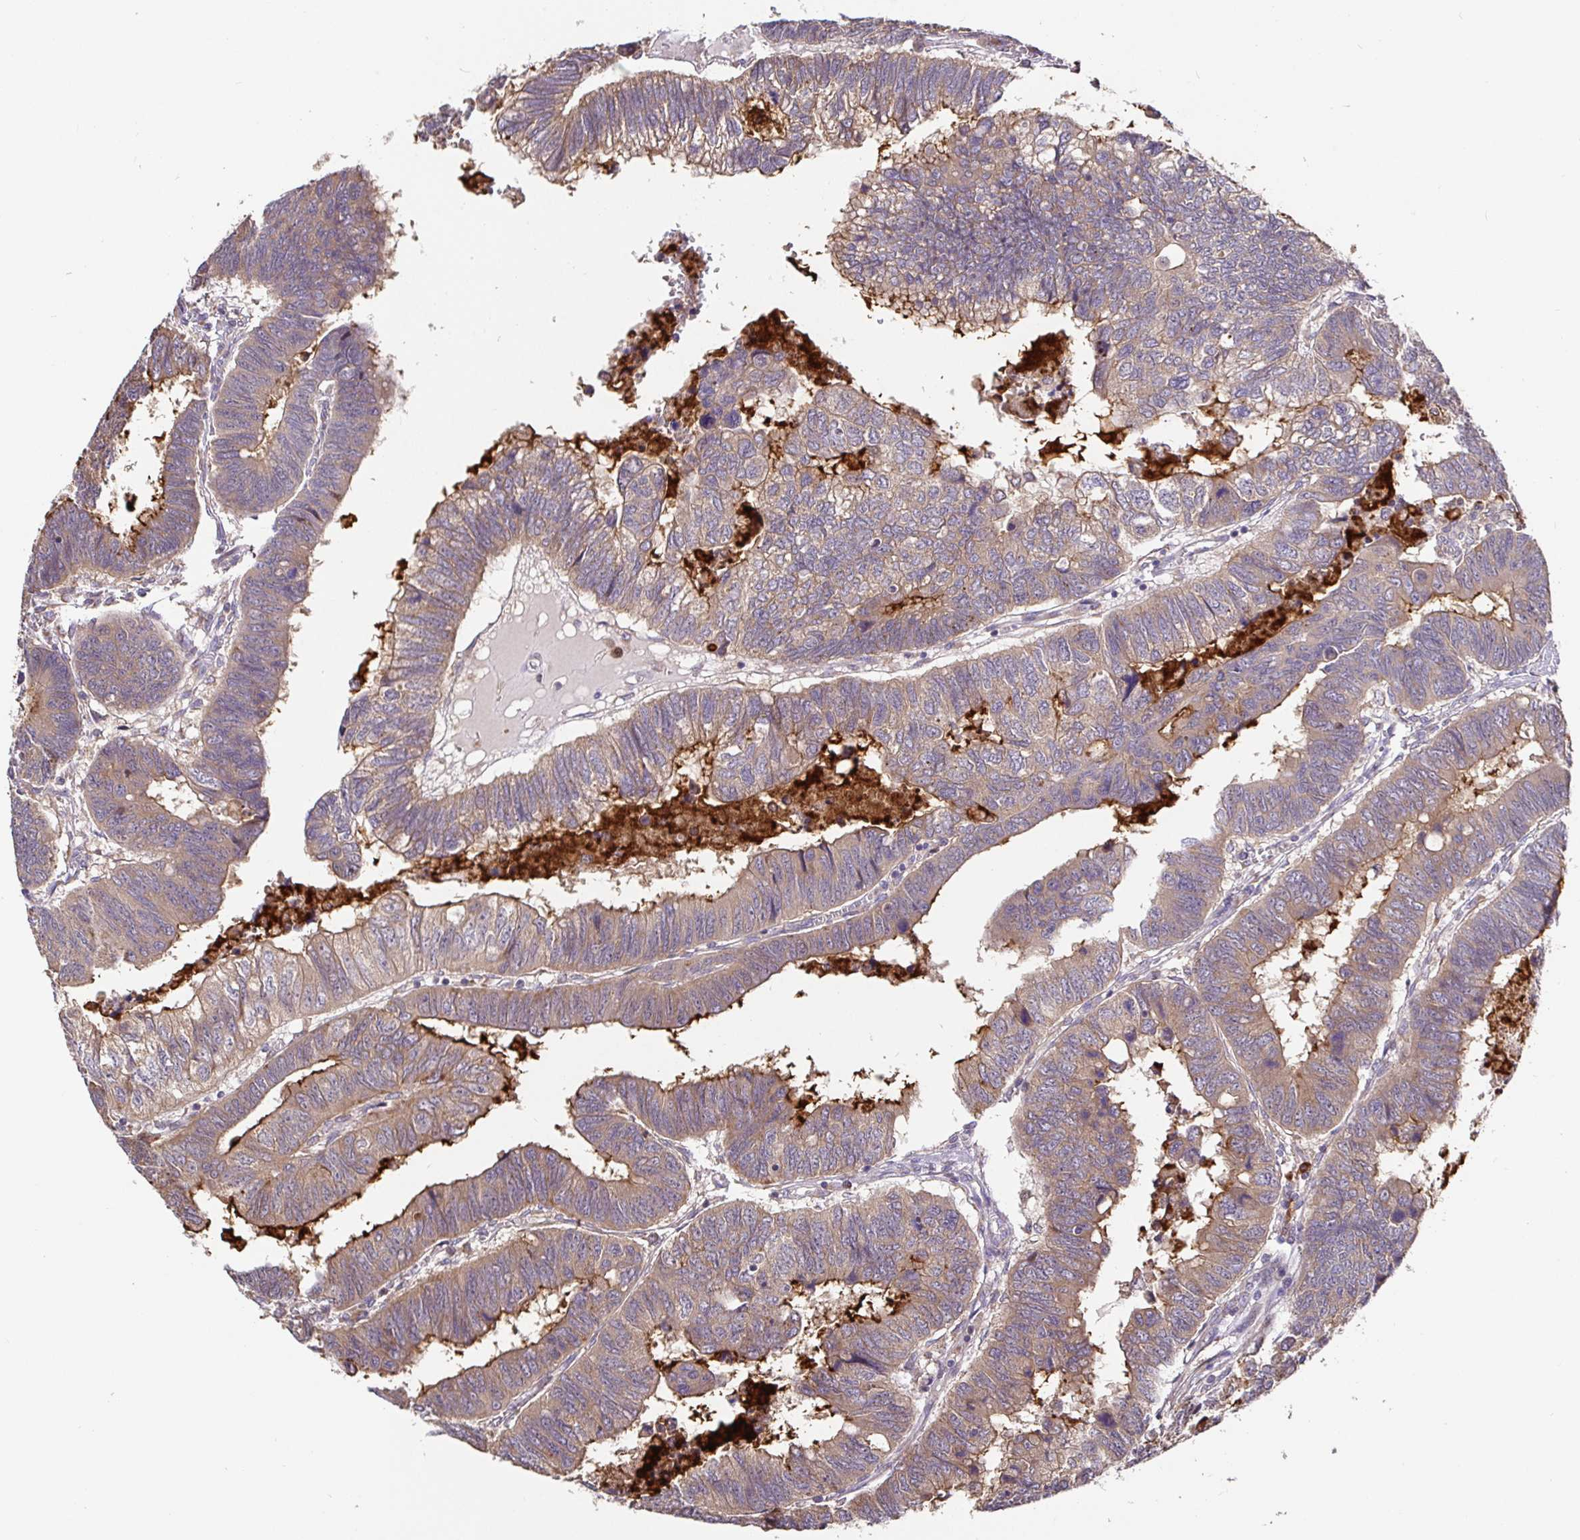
{"staining": {"intensity": "moderate", "quantity": ">75%", "location": "cytoplasmic/membranous"}, "tissue": "colorectal cancer", "cell_type": "Tumor cells", "image_type": "cancer", "snomed": [{"axis": "morphology", "description": "Adenocarcinoma, NOS"}, {"axis": "topography", "description": "Colon"}], "caption": "Colorectal cancer stained with immunohistochemistry exhibits moderate cytoplasmic/membranous staining in approximately >75% of tumor cells.", "gene": "ELP1", "patient": {"sex": "male", "age": 62}}